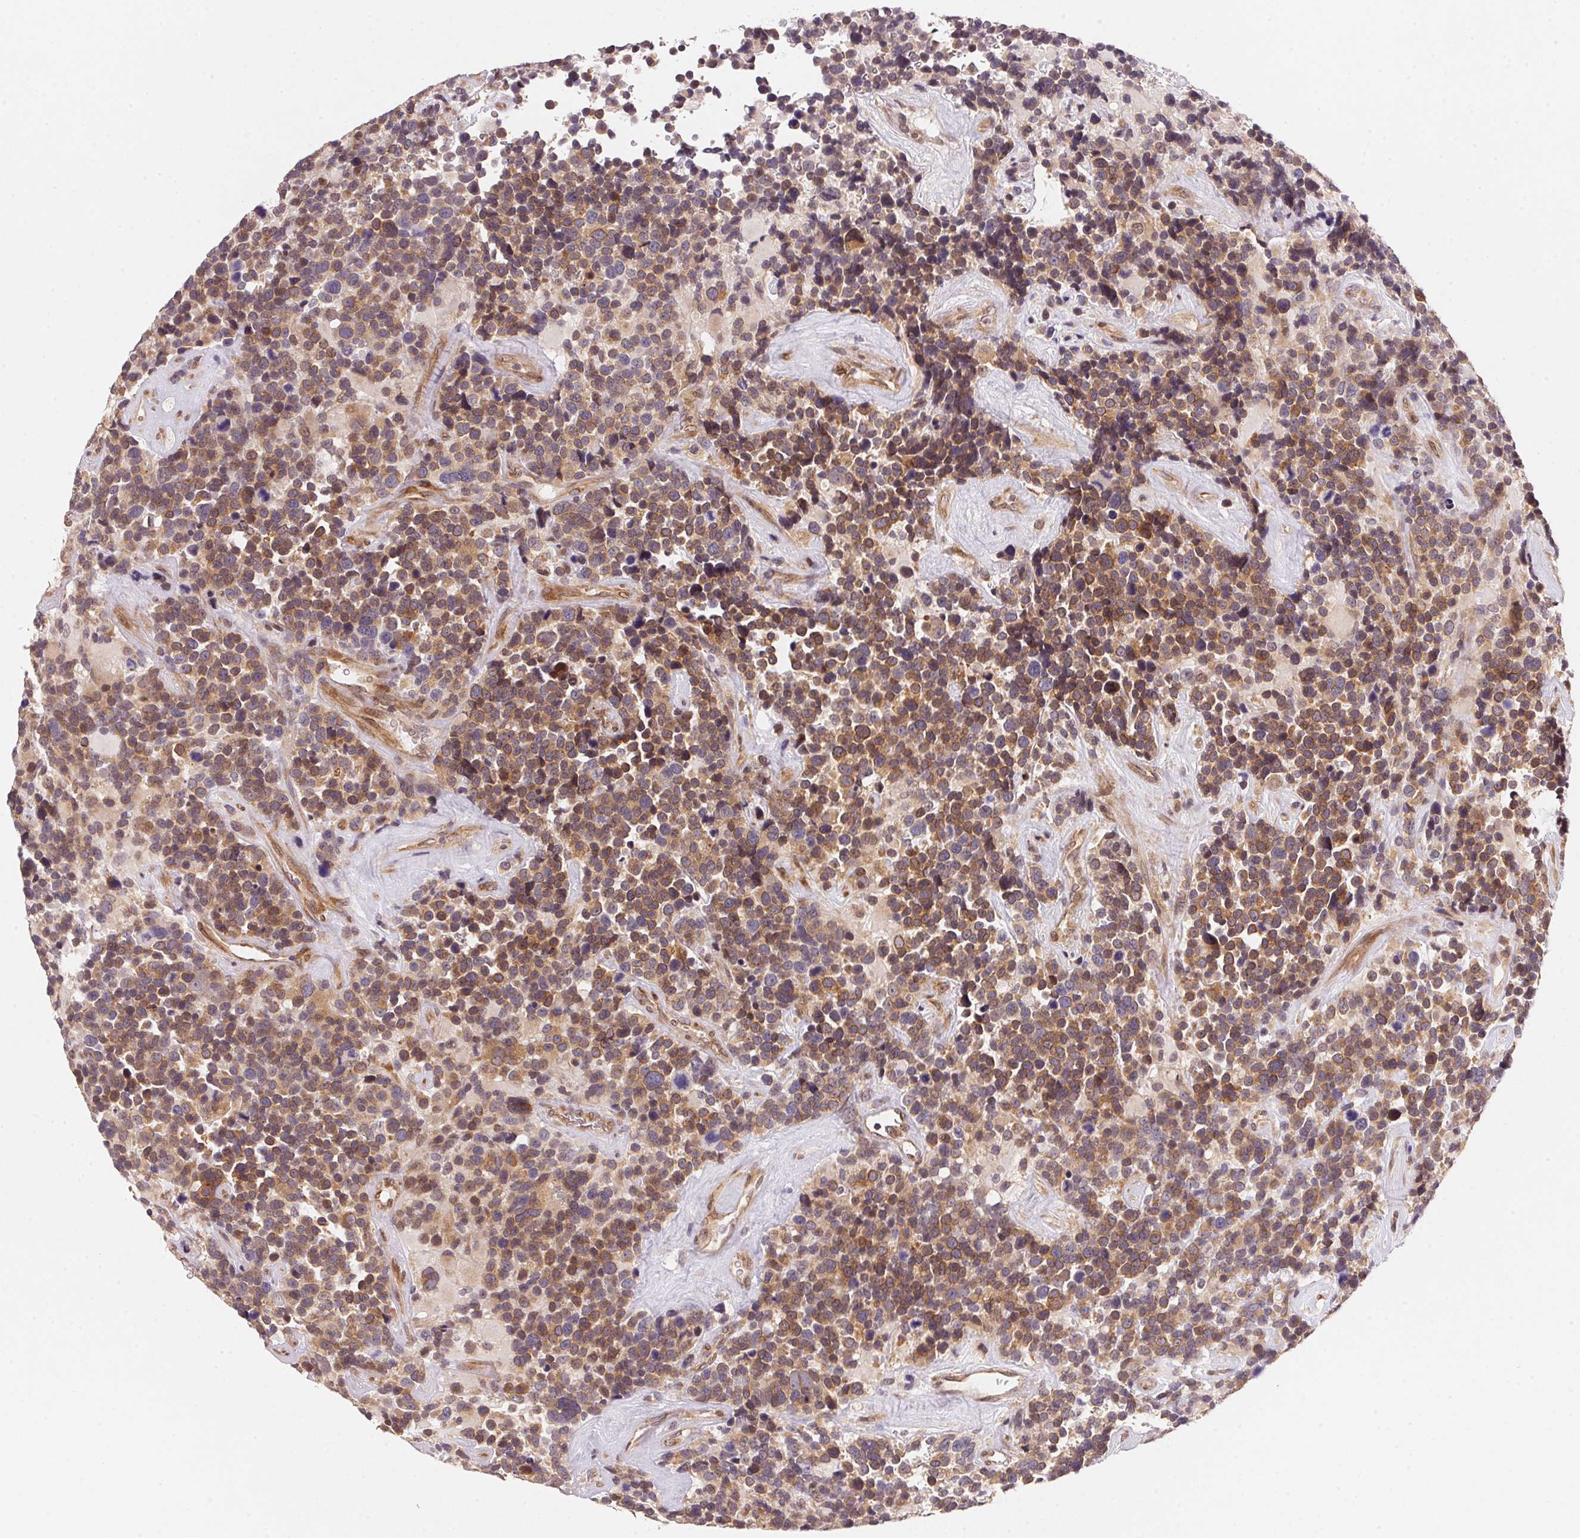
{"staining": {"intensity": "moderate", "quantity": ">75%", "location": "cytoplasmic/membranous"}, "tissue": "glioma", "cell_type": "Tumor cells", "image_type": "cancer", "snomed": [{"axis": "morphology", "description": "Glioma, malignant, High grade"}, {"axis": "topography", "description": "Brain"}], "caption": "Protein staining of malignant glioma (high-grade) tissue displays moderate cytoplasmic/membranous expression in approximately >75% of tumor cells.", "gene": "EI24", "patient": {"sex": "male", "age": 33}}